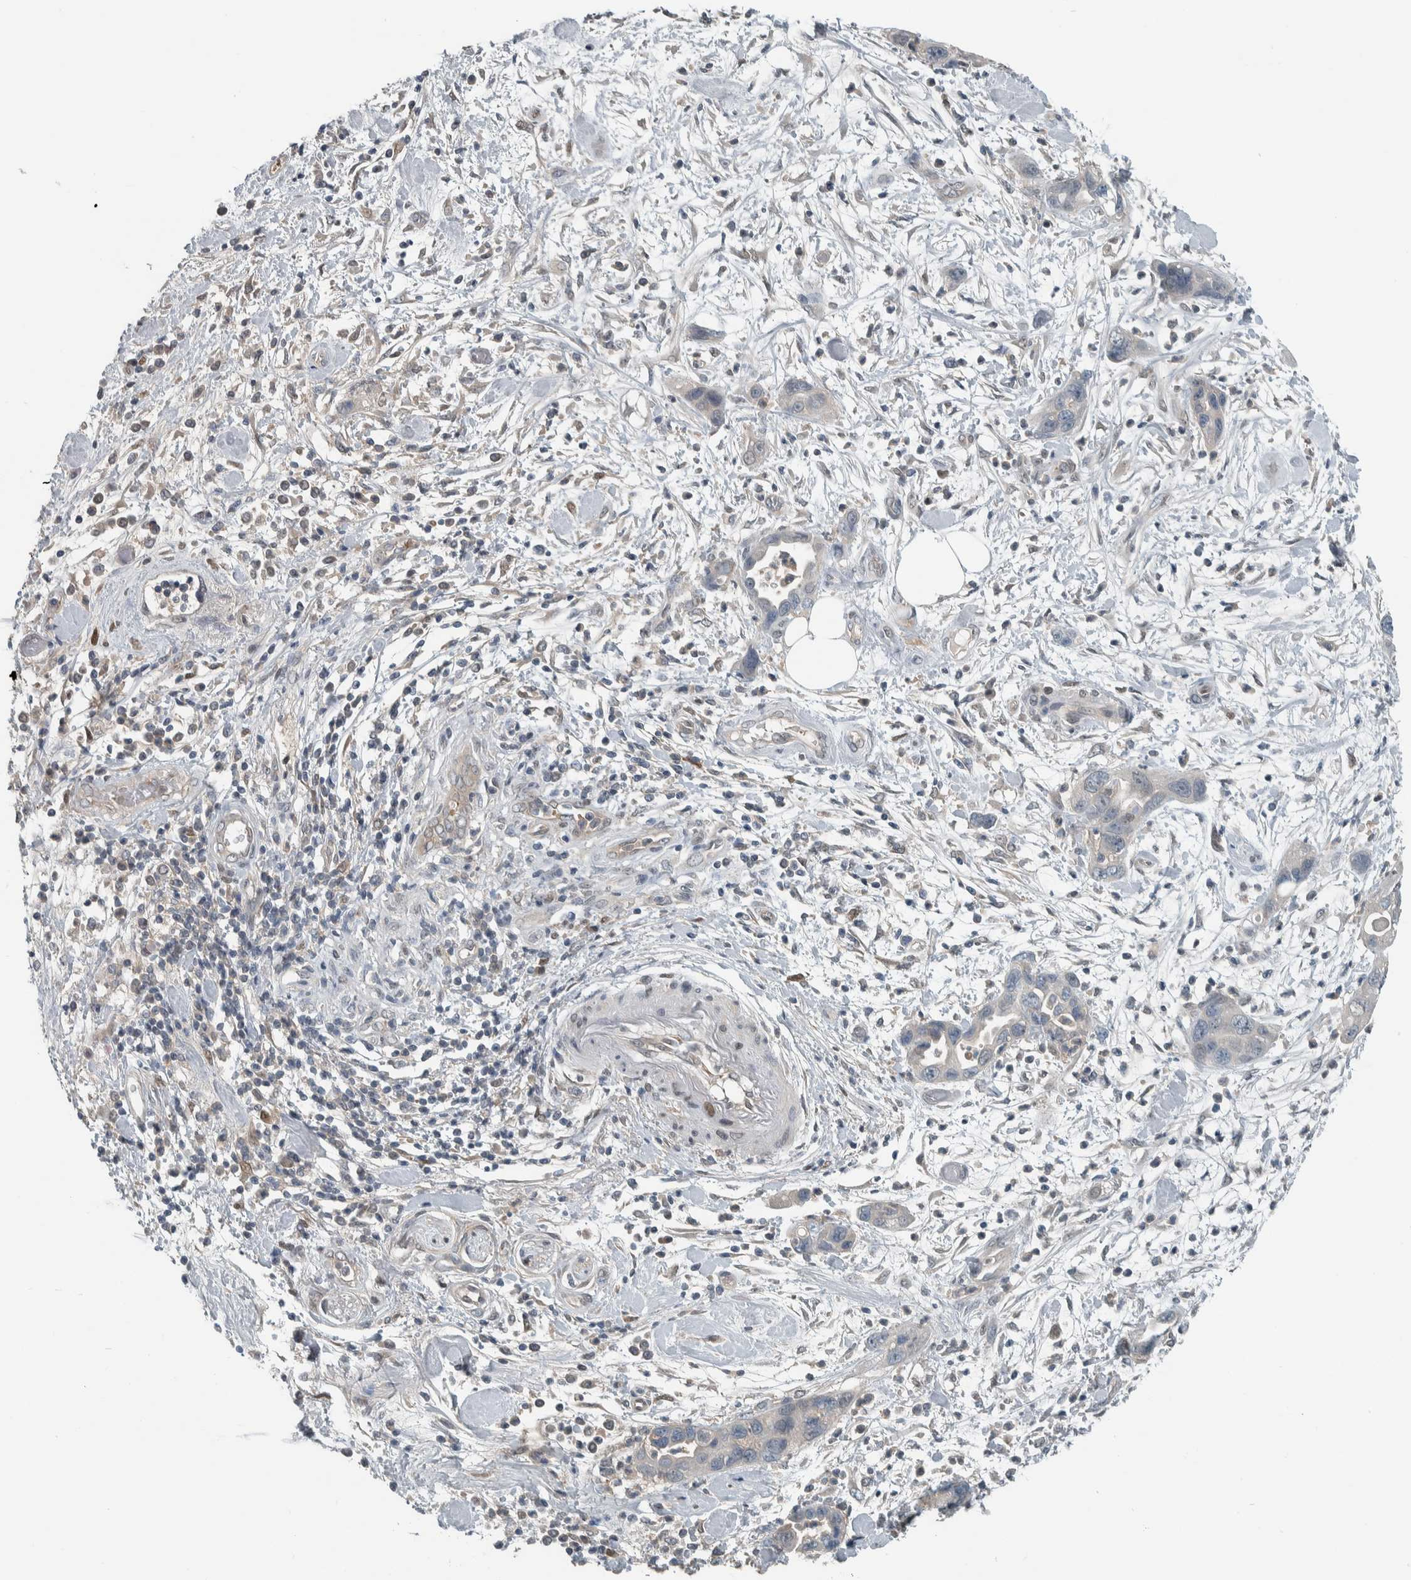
{"staining": {"intensity": "negative", "quantity": "none", "location": "none"}, "tissue": "pancreatic cancer", "cell_type": "Tumor cells", "image_type": "cancer", "snomed": [{"axis": "morphology", "description": "Adenocarcinoma, NOS"}, {"axis": "topography", "description": "Pancreas"}], "caption": "Pancreatic cancer was stained to show a protein in brown. There is no significant expression in tumor cells. Brightfield microscopy of IHC stained with DAB (3,3'-diaminobenzidine) (brown) and hematoxylin (blue), captured at high magnification.", "gene": "ALAD", "patient": {"sex": "female", "age": 70}}